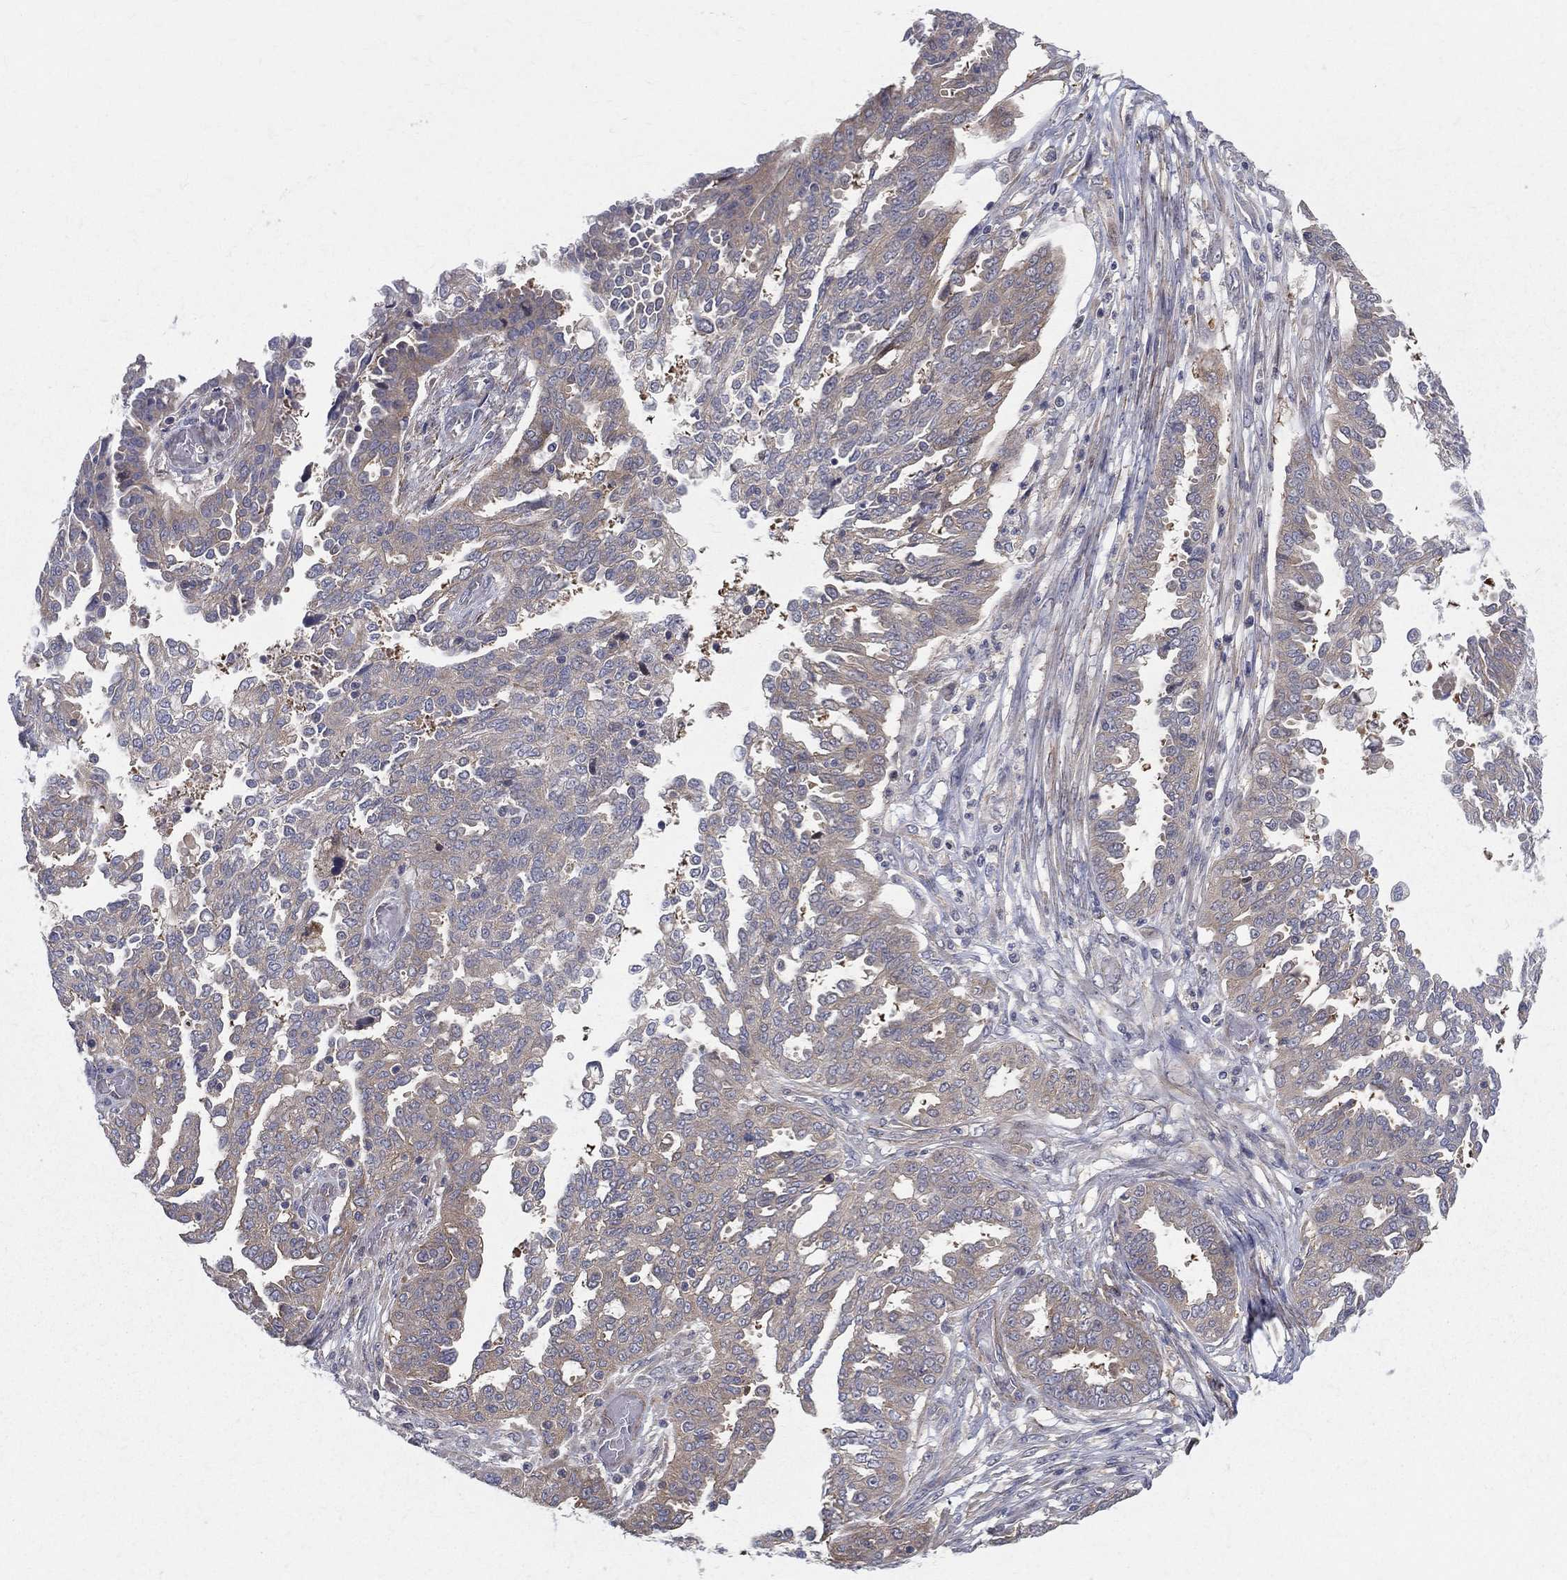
{"staining": {"intensity": "weak", "quantity": "25%-75%", "location": "cytoplasmic/membranous"}, "tissue": "ovarian cancer", "cell_type": "Tumor cells", "image_type": "cancer", "snomed": [{"axis": "morphology", "description": "Cystadenocarcinoma, serous, NOS"}, {"axis": "topography", "description": "Ovary"}], "caption": "Protein expression analysis of ovarian cancer (serous cystadenocarcinoma) shows weak cytoplasmic/membranous staining in approximately 25%-75% of tumor cells.", "gene": "POMZP3", "patient": {"sex": "female", "age": 67}}